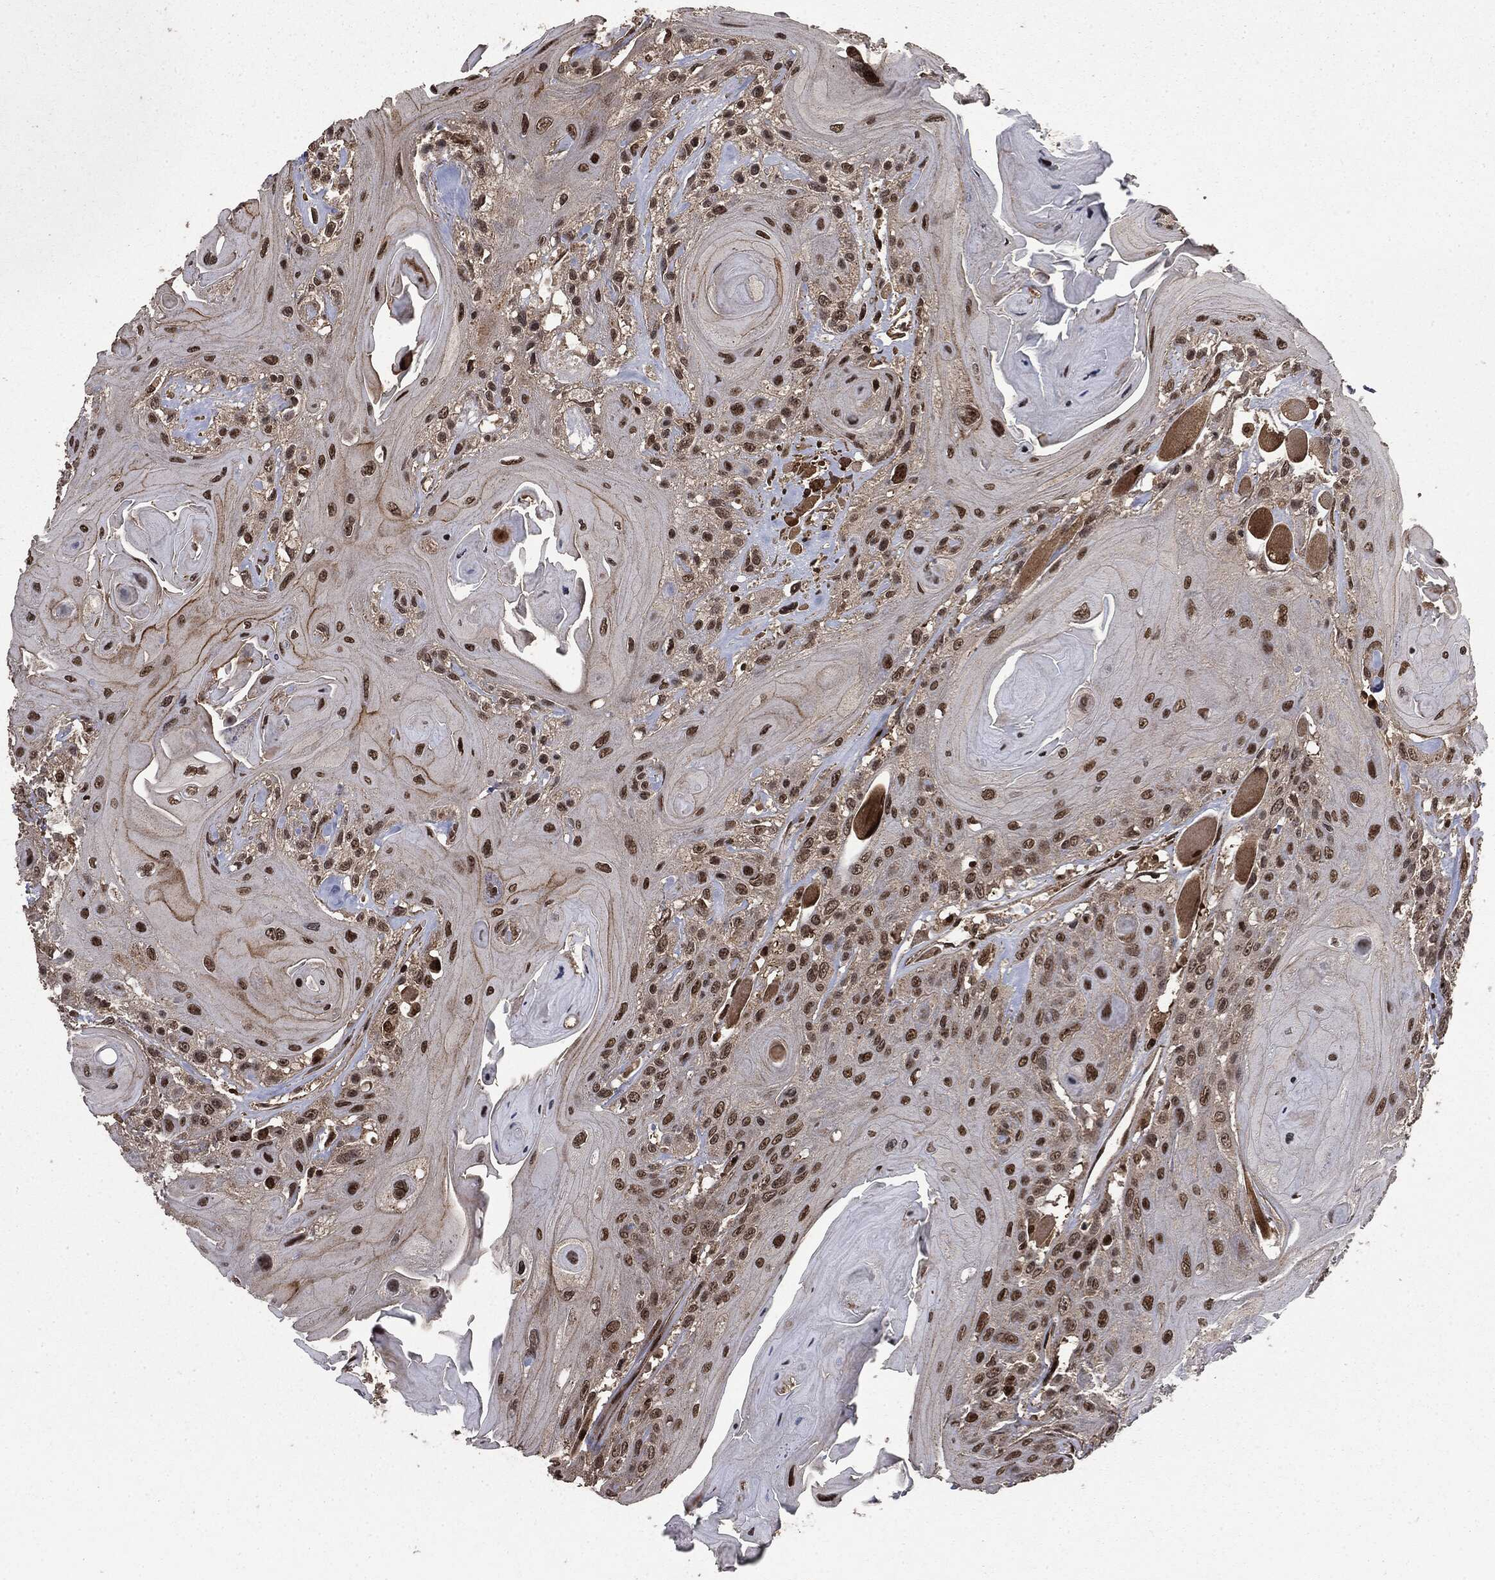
{"staining": {"intensity": "strong", "quantity": "<25%", "location": "nuclear"}, "tissue": "head and neck cancer", "cell_type": "Tumor cells", "image_type": "cancer", "snomed": [{"axis": "morphology", "description": "Squamous cell carcinoma, NOS"}, {"axis": "topography", "description": "Head-Neck"}], "caption": "There is medium levels of strong nuclear staining in tumor cells of head and neck cancer, as demonstrated by immunohistochemical staining (brown color).", "gene": "CTDP1", "patient": {"sex": "female", "age": 59}}